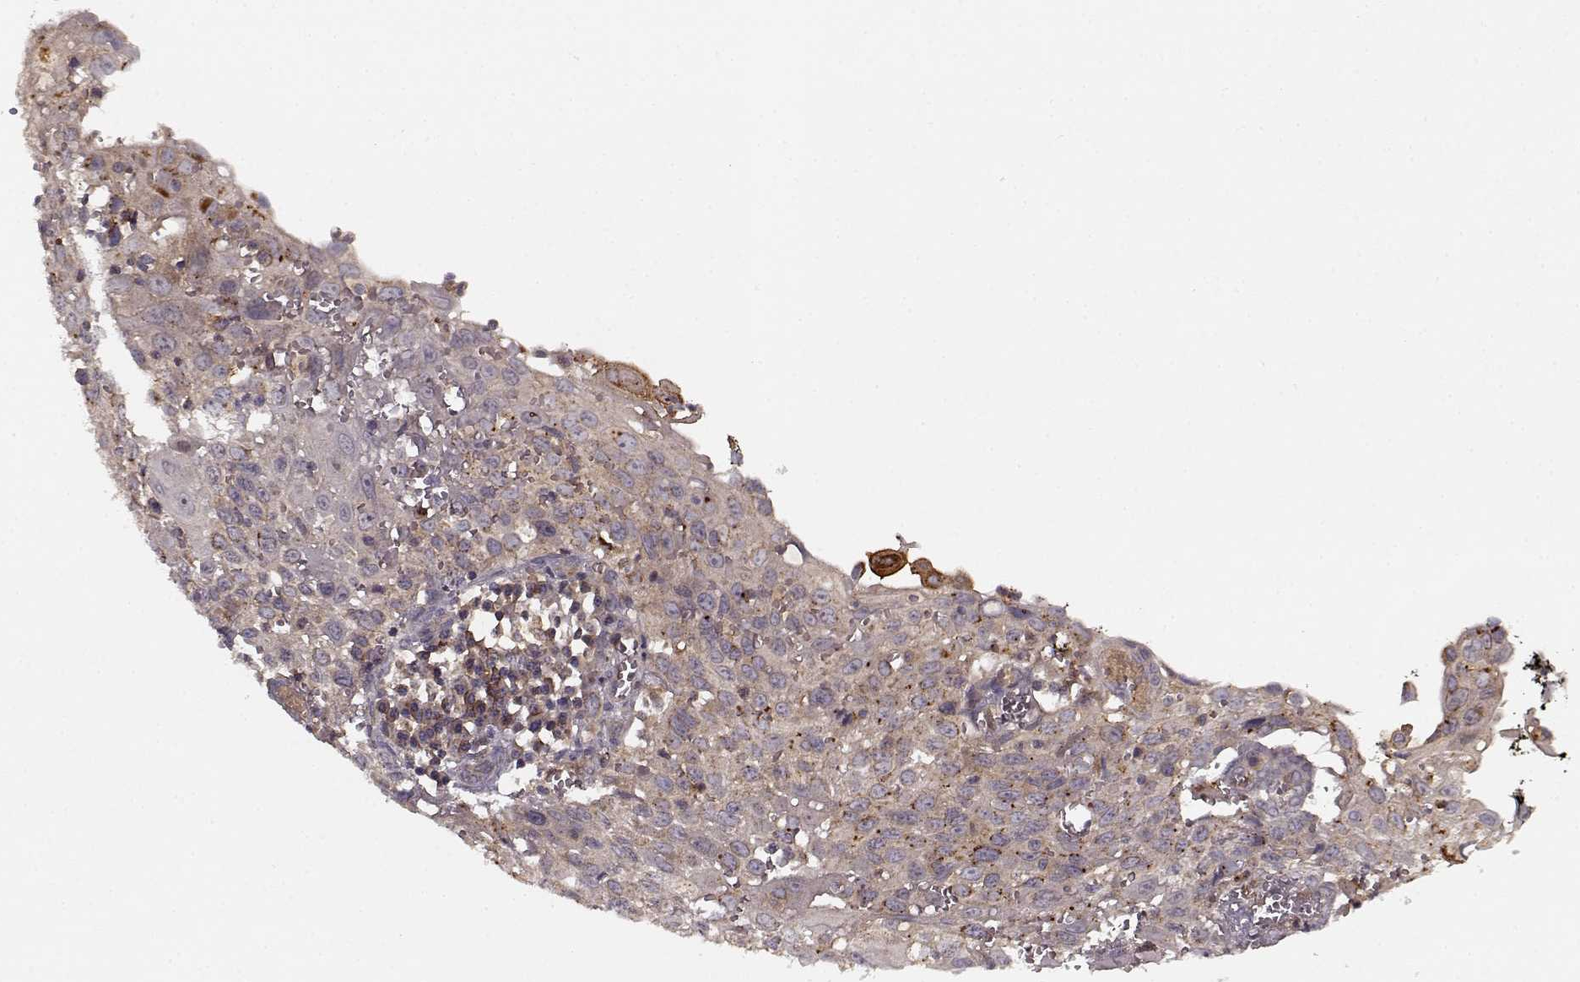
{"staining": {"intensity": "weak", "quantity": ">75%", "location": "cytoplasmic/membranous"}, "tissue": "cervical cancer", "cell_type": "Tumor cells", "image_type": "cancer", "snomed": [{"axis": "morphology", "description": "Squamous cell carcinoma, NOS"}, {"axis": "topography", "description": "Cervix"}], "caption": "The image exhibits staining of cervical cancer (squamous cell carcinoma), revealing weak cytoplasmic/membranous protein expression (brown color) within tumor cells. (brown staining indicates protein expression, while blue staining denotes nuclei).", "gene": "IFRD2", "patient": {"sex": "female", "age": 38}}